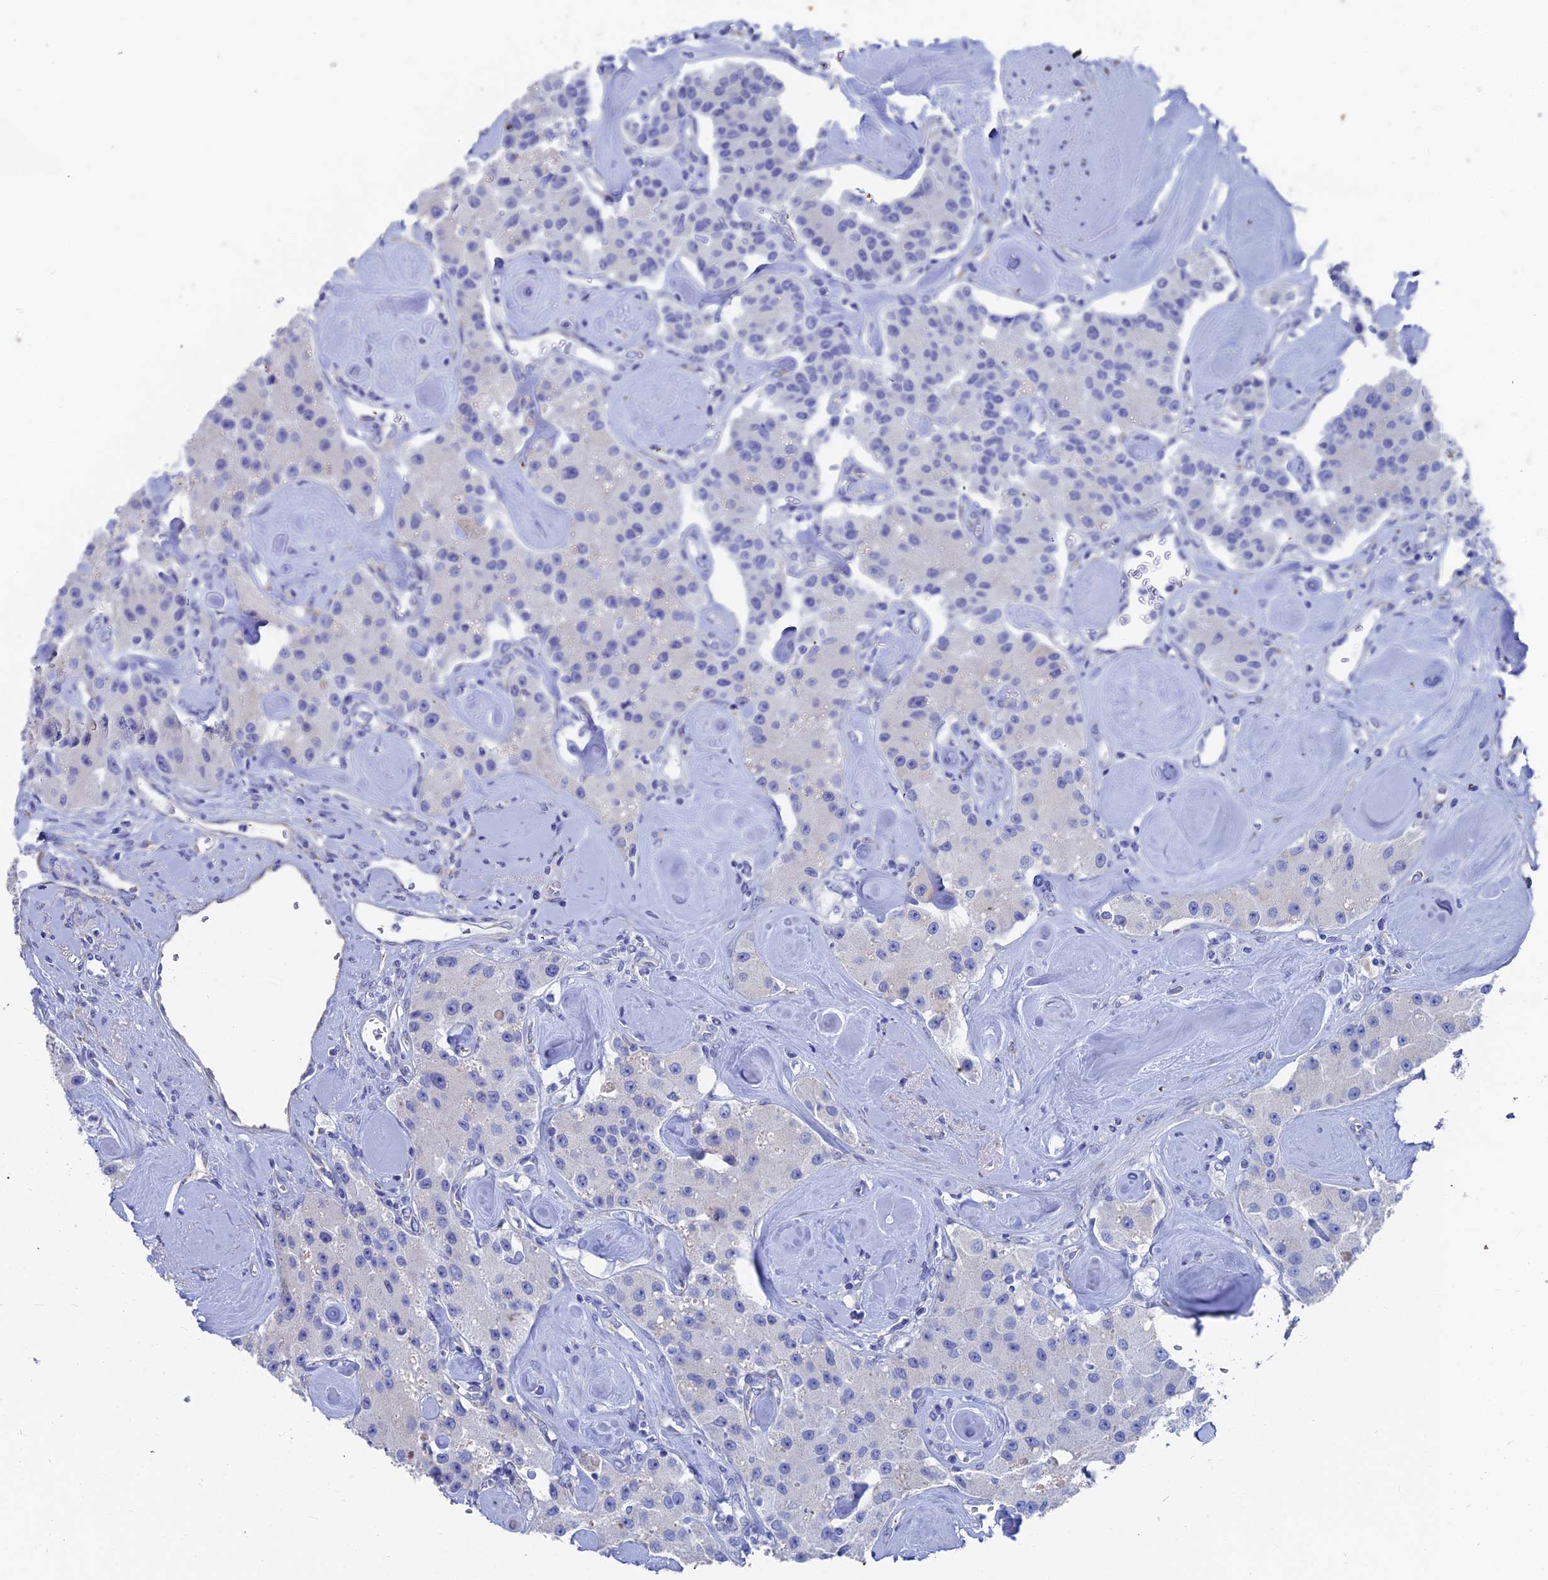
{"staining": {"intensity": "negative", "quantity": "none", "location": "none"}, "tissue": "carcinoid", "cell_type": "Tumor cells", "image_type": "cancer", "snomed": [{"axis": "morphology", "description": "Carcinoid, malignant, NOS"}, {"axis": "topography", "description": "Pancreas"}], "caption": "A high-resolution photomicrograph shows immunohistochemistry staining of carcinoid, which displays no significant staining in tumor cells.", "gene": "TNNT3", "patient": {"sex": "male", "age": 41}}